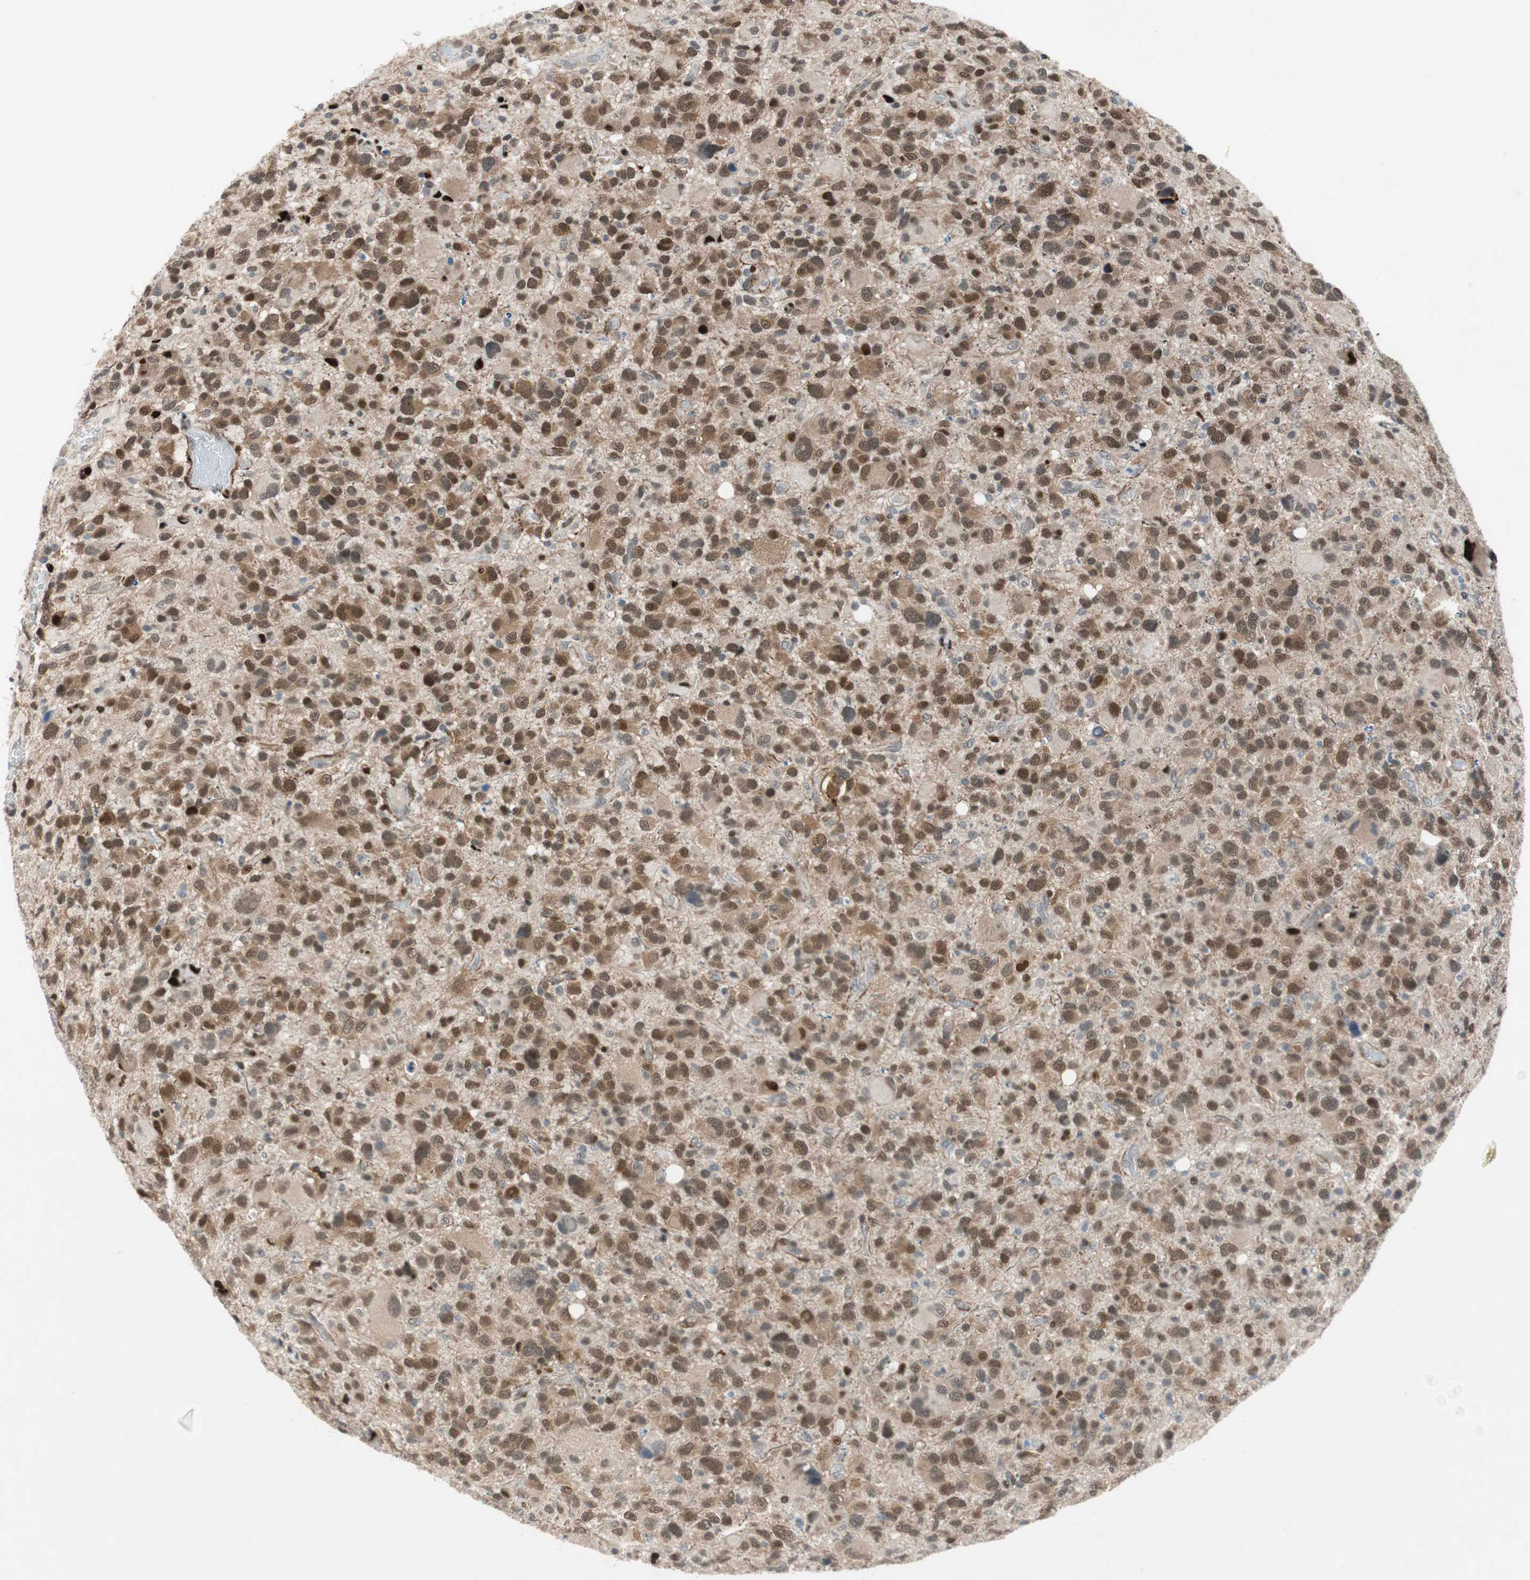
{"staining": {"intensity": "moderate", "quantity": "25%-75%", "location": "nuclear"}, "tissue": "glioma", "cell_type": "Tumor cells", "image_type": "cancer", "snomed": [{"axis": "morphology", "description": "Glioma, malignant, High grade"}, {"axis": "topography", "description": "Brain"}], "caption": "Immunohistochemical staining of human malignant glioma (high-grade) shows medium levels of moderate nuclear positivity in about 25%-75% of tumor cells.", "gene": "FBXO44", "patient": {"sex": "male", "age": 48}}